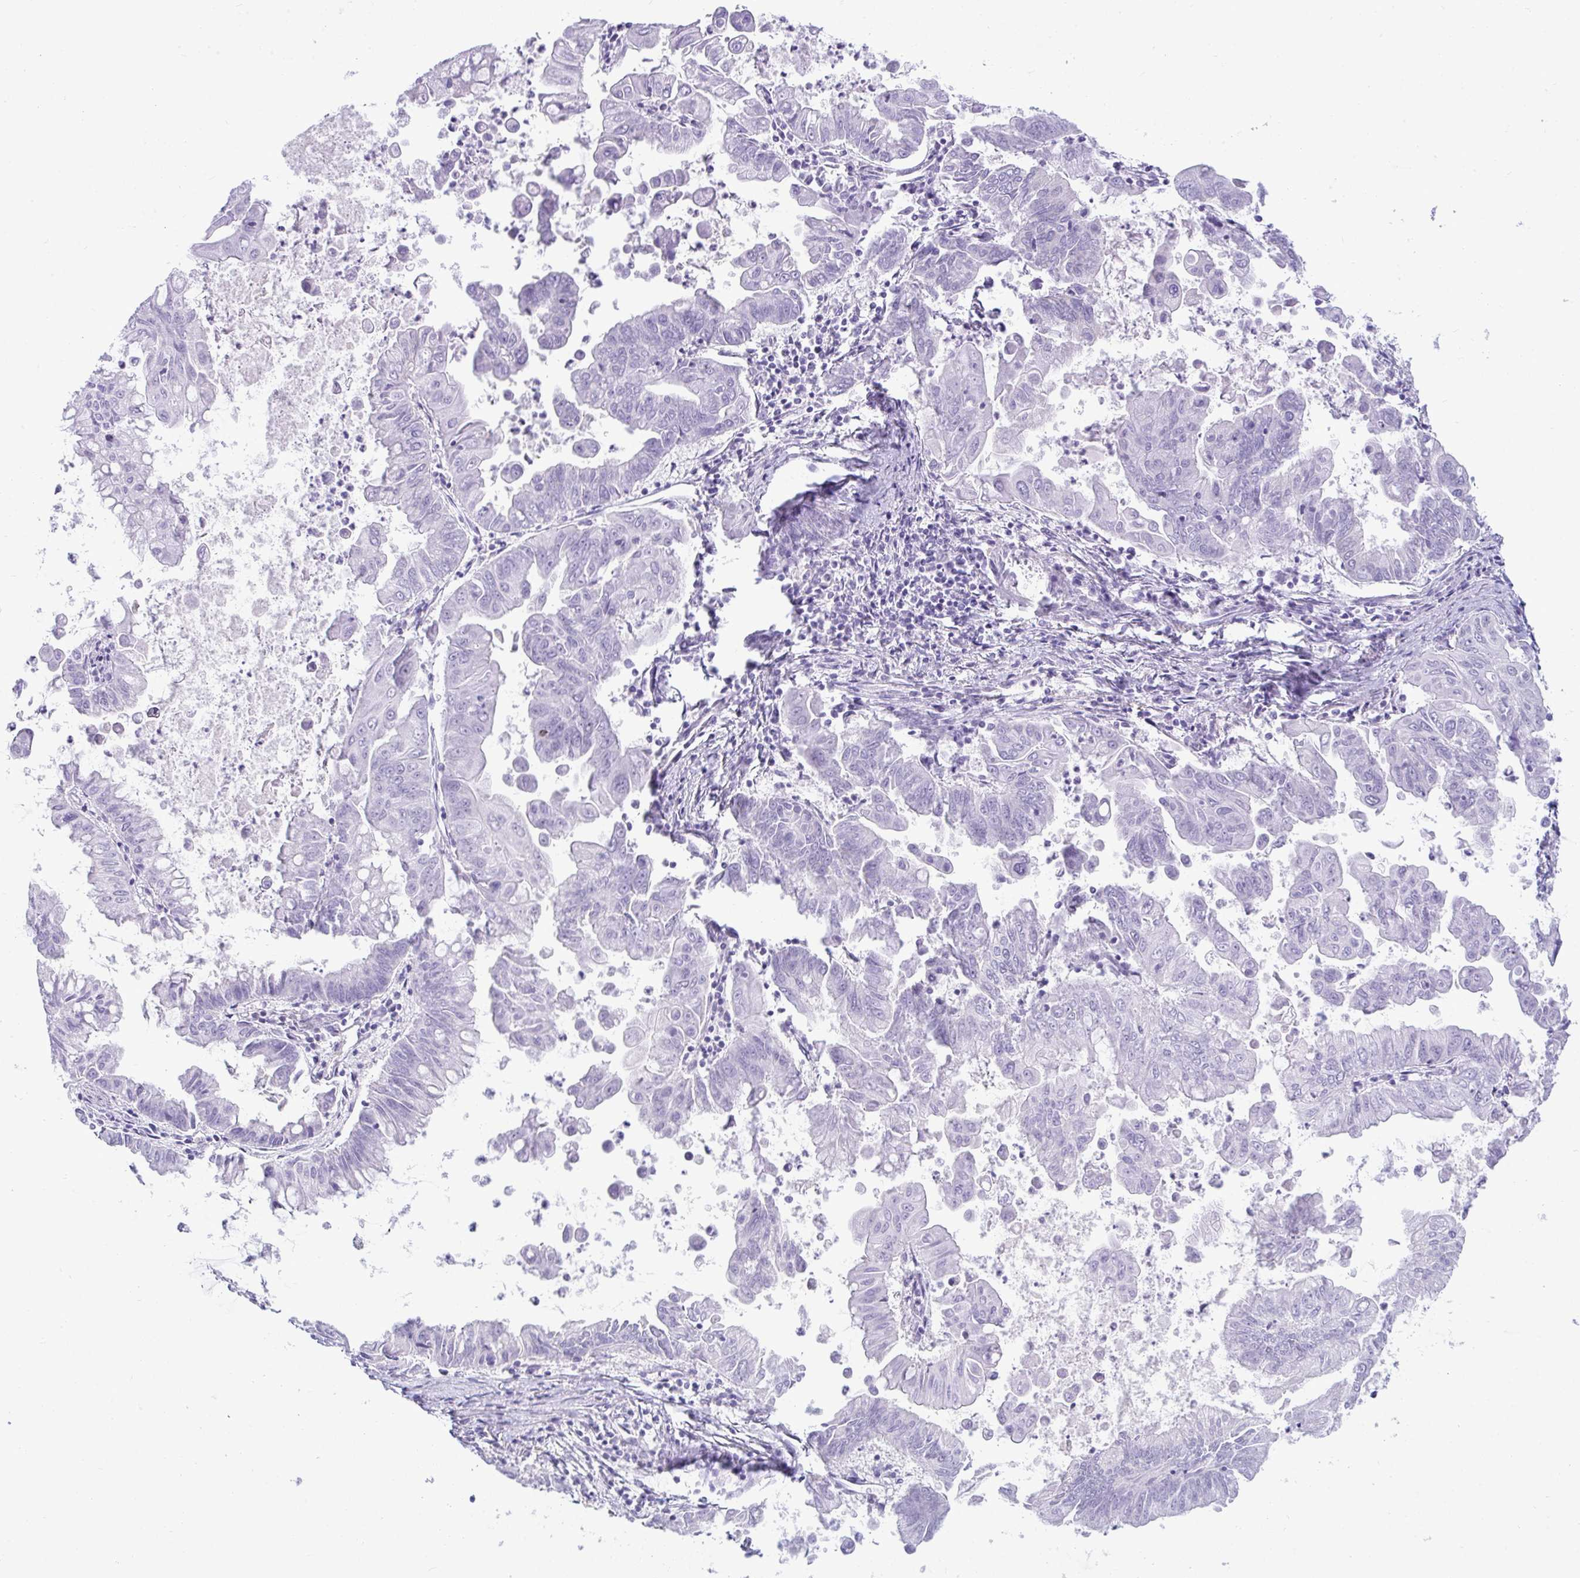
{"staining": {"intensity": "negative", "quantity": "none", "location": "none"}, "tissue": "stomach cancer", "cell_type": "Tumor cells", "image_type": "cancer", "snomed": [{"axis": "morphology", "description": "Adenocarcinoma, NOS"}, {"axis": "topography", "description": "Stomach, upper"}], "caption": "Stomach cancer (adenocarcinoma) was stained to show a protein in brown. There is no significant staining in tumor cells. (DAB IHC visualized using brightfield microscopy, high magnification).", "gene": "SUZ12", "patient": {"sex": "male", "age": 80}}